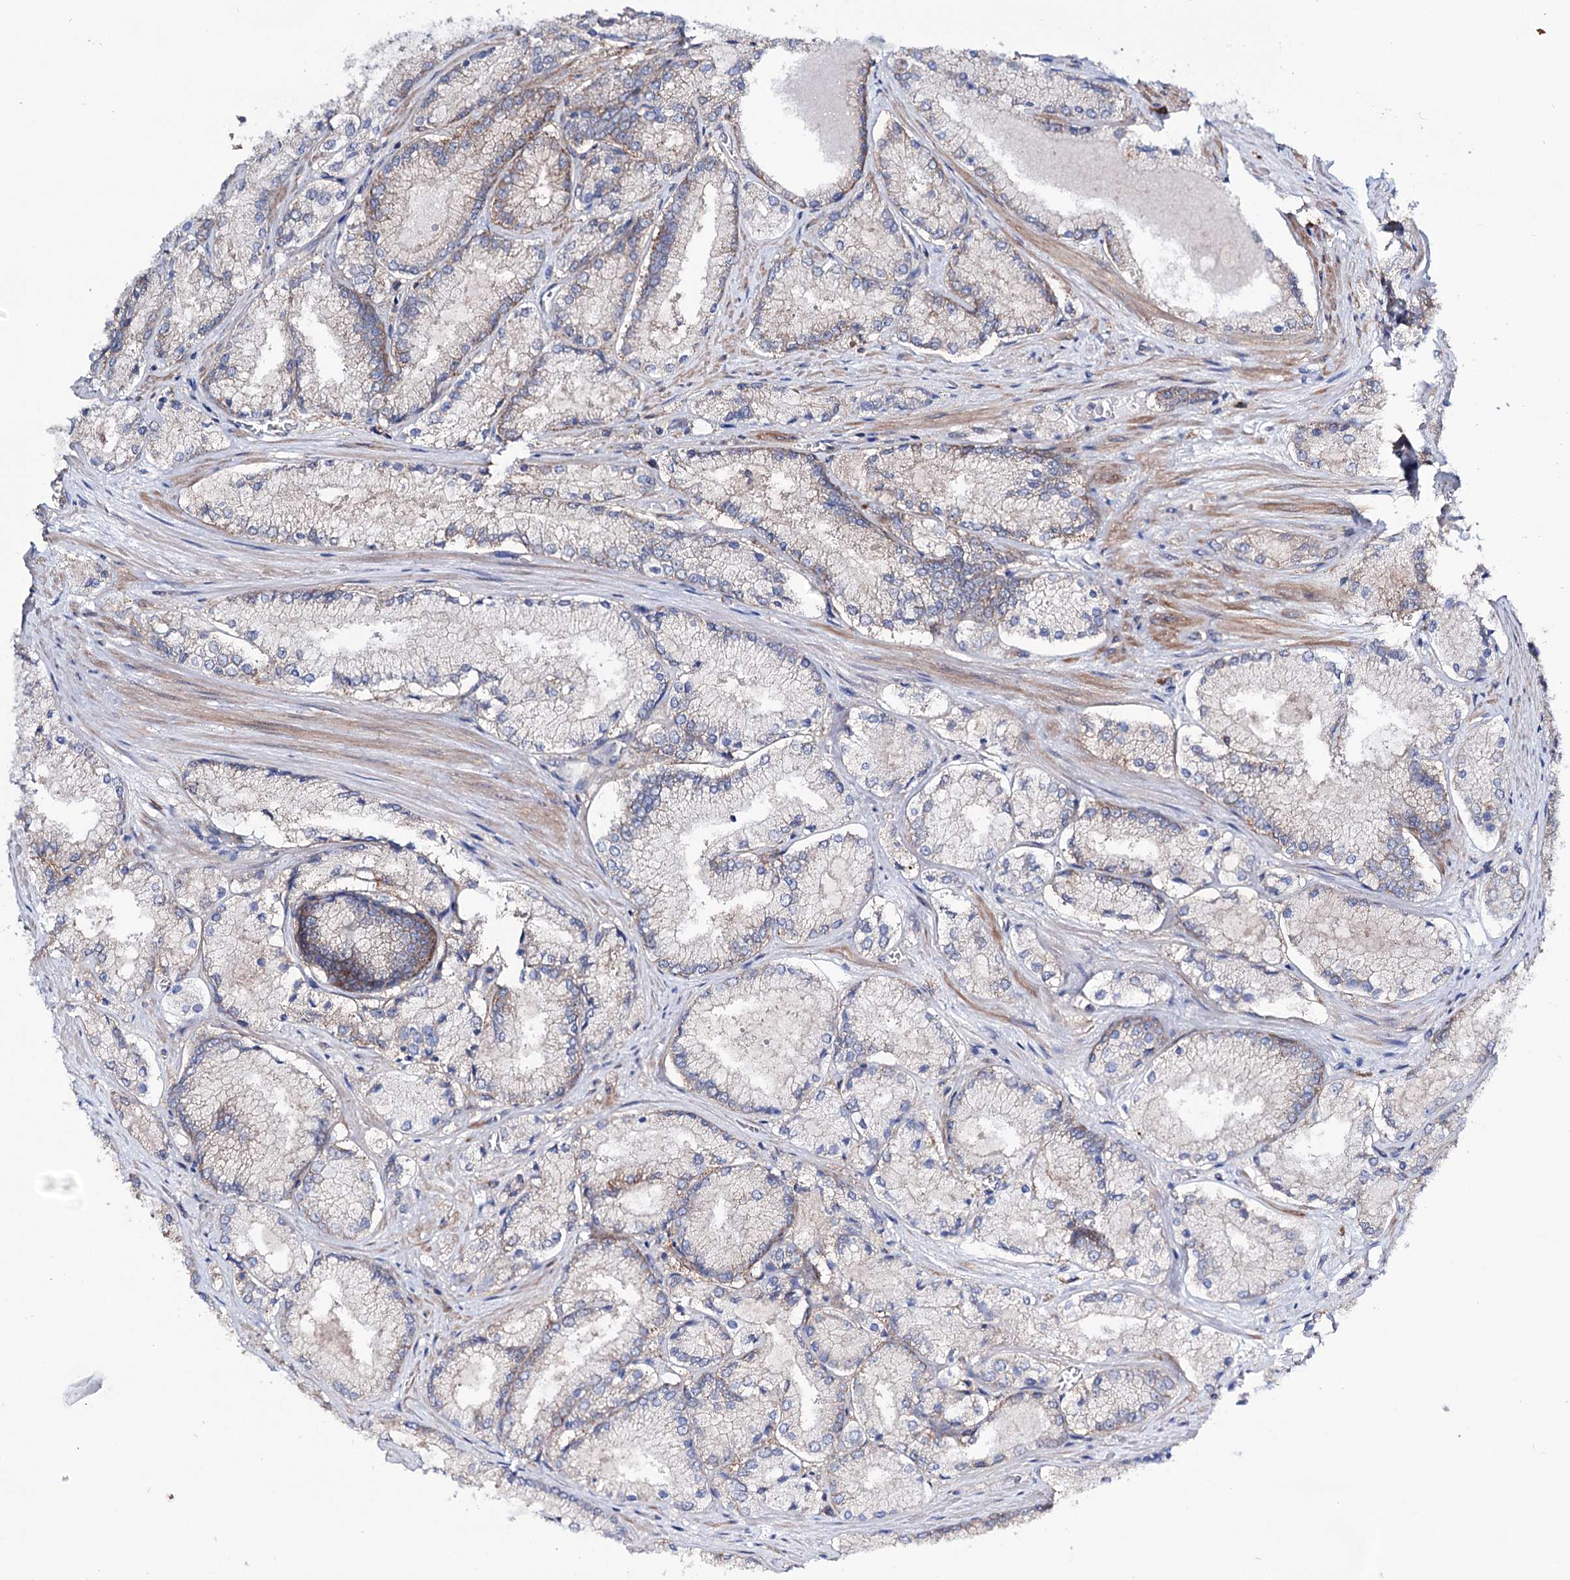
{"staining": {"intensity": "weak", "quantity": "<25%", "location": "cytoplasmic/membranous"}, "tissue": "prostate cancer", "cell_type": "Tumor cells", "image_type": "cancer", "snomed": [{"axis": "morphology", "description": "Adenocarcinoma, Low grade"}, {"axis": "topography", "description": "Prostate"}], "caption": "Tumor cells are negative for protein expression in human prostate low-grade adenocarcinoma.", "gene": "SEC24A", "patient": {"sex": "male", "age": 74}}